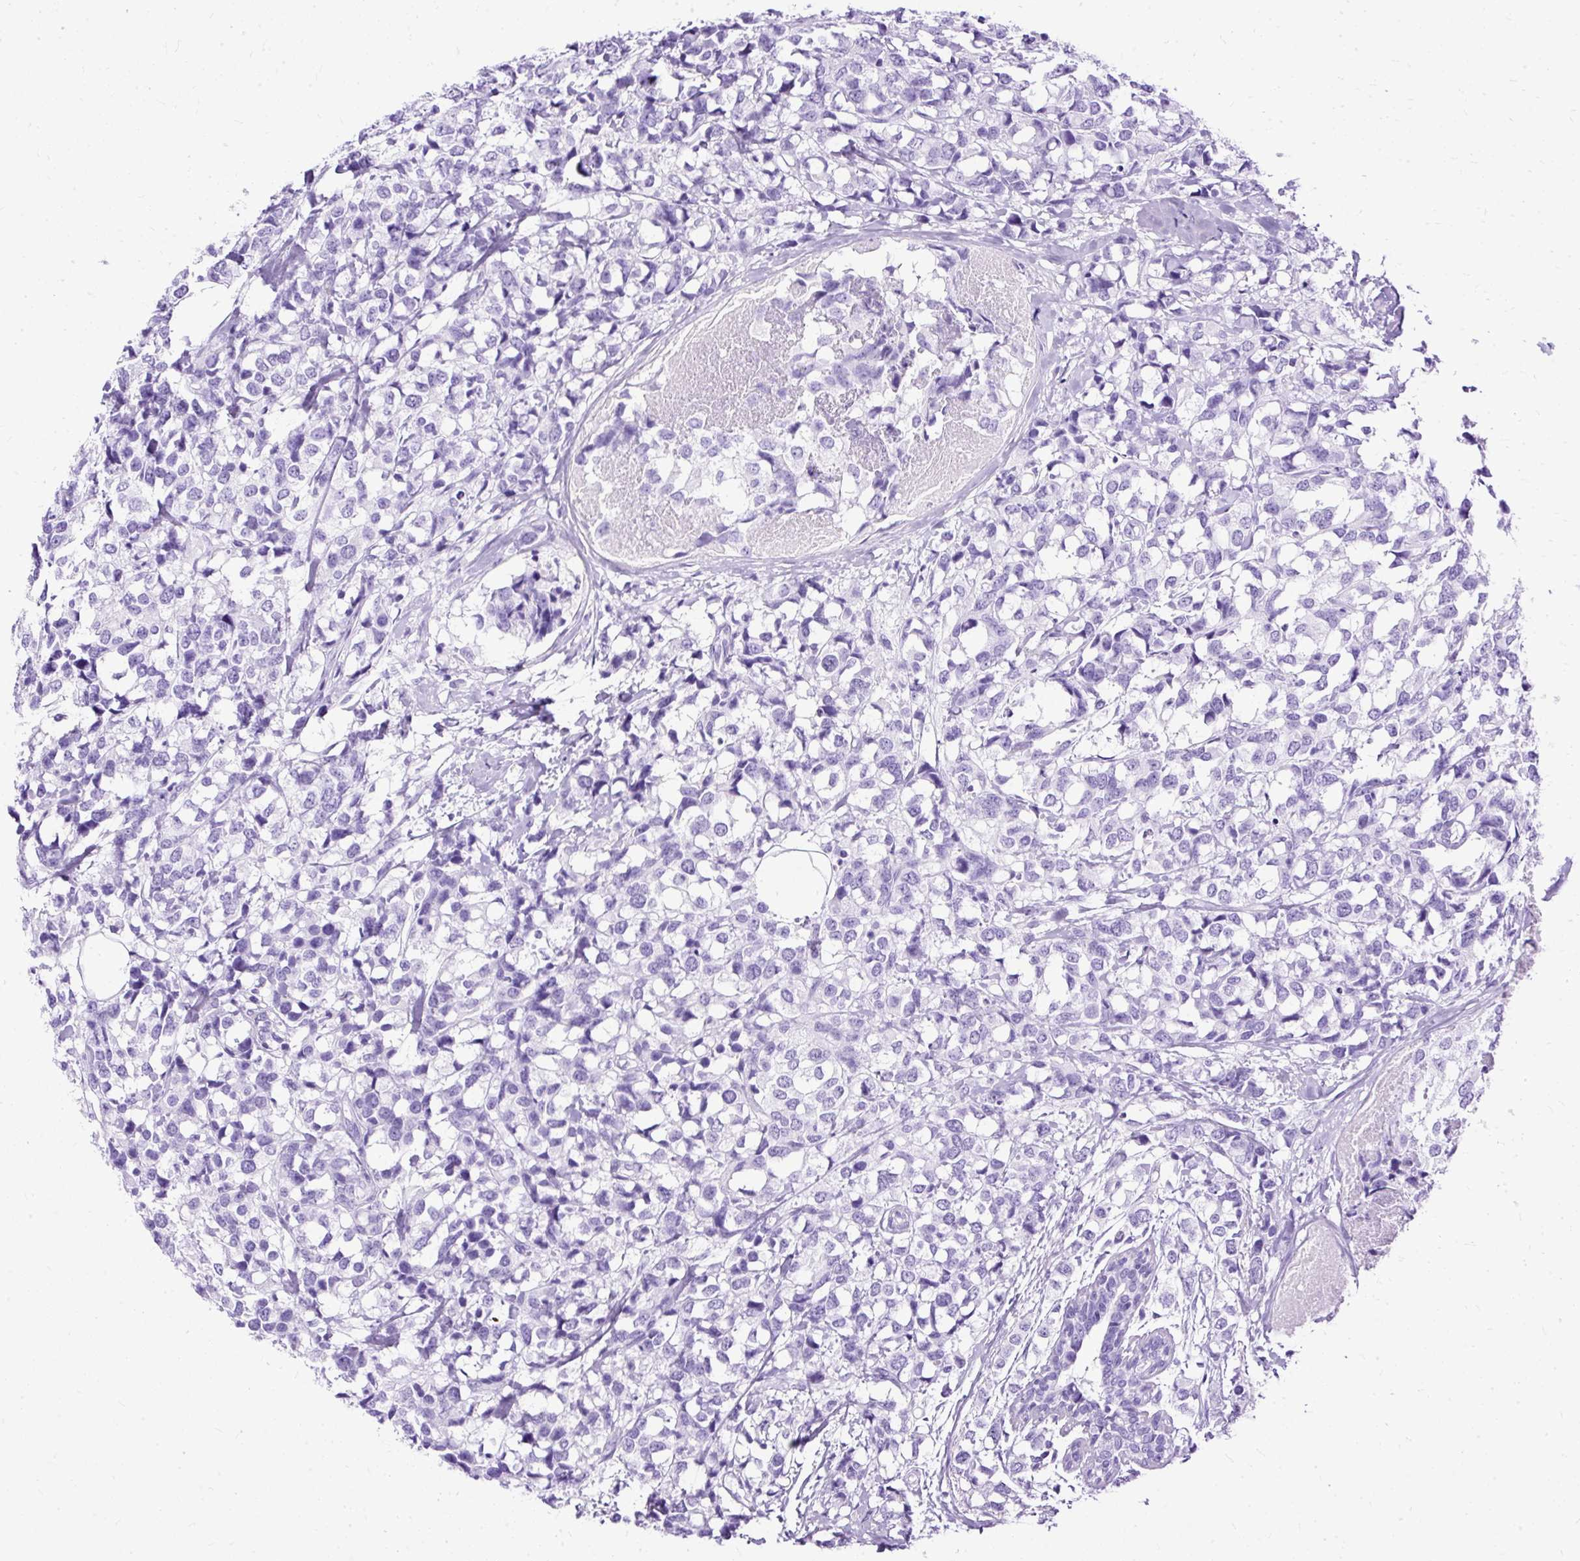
{"staining": {"intensity": "negative", "quantity": "none", "location": "none"}, "tissue": "breast cancer", "cell_type": "Tumor cells", "image_type": "cancer", "snomed": [{"axis": "morphology", "description": "Lobular carcinoma"}, {"axis": "topography", "description": "Breast"}], "caption": "DAB immunohistochemical staining of lobular carcinoma (breast) exhibits no significant positivity in tumor cells.", "gene": "SLC8A2", "patient": {"sex": "female", "age": 59}}